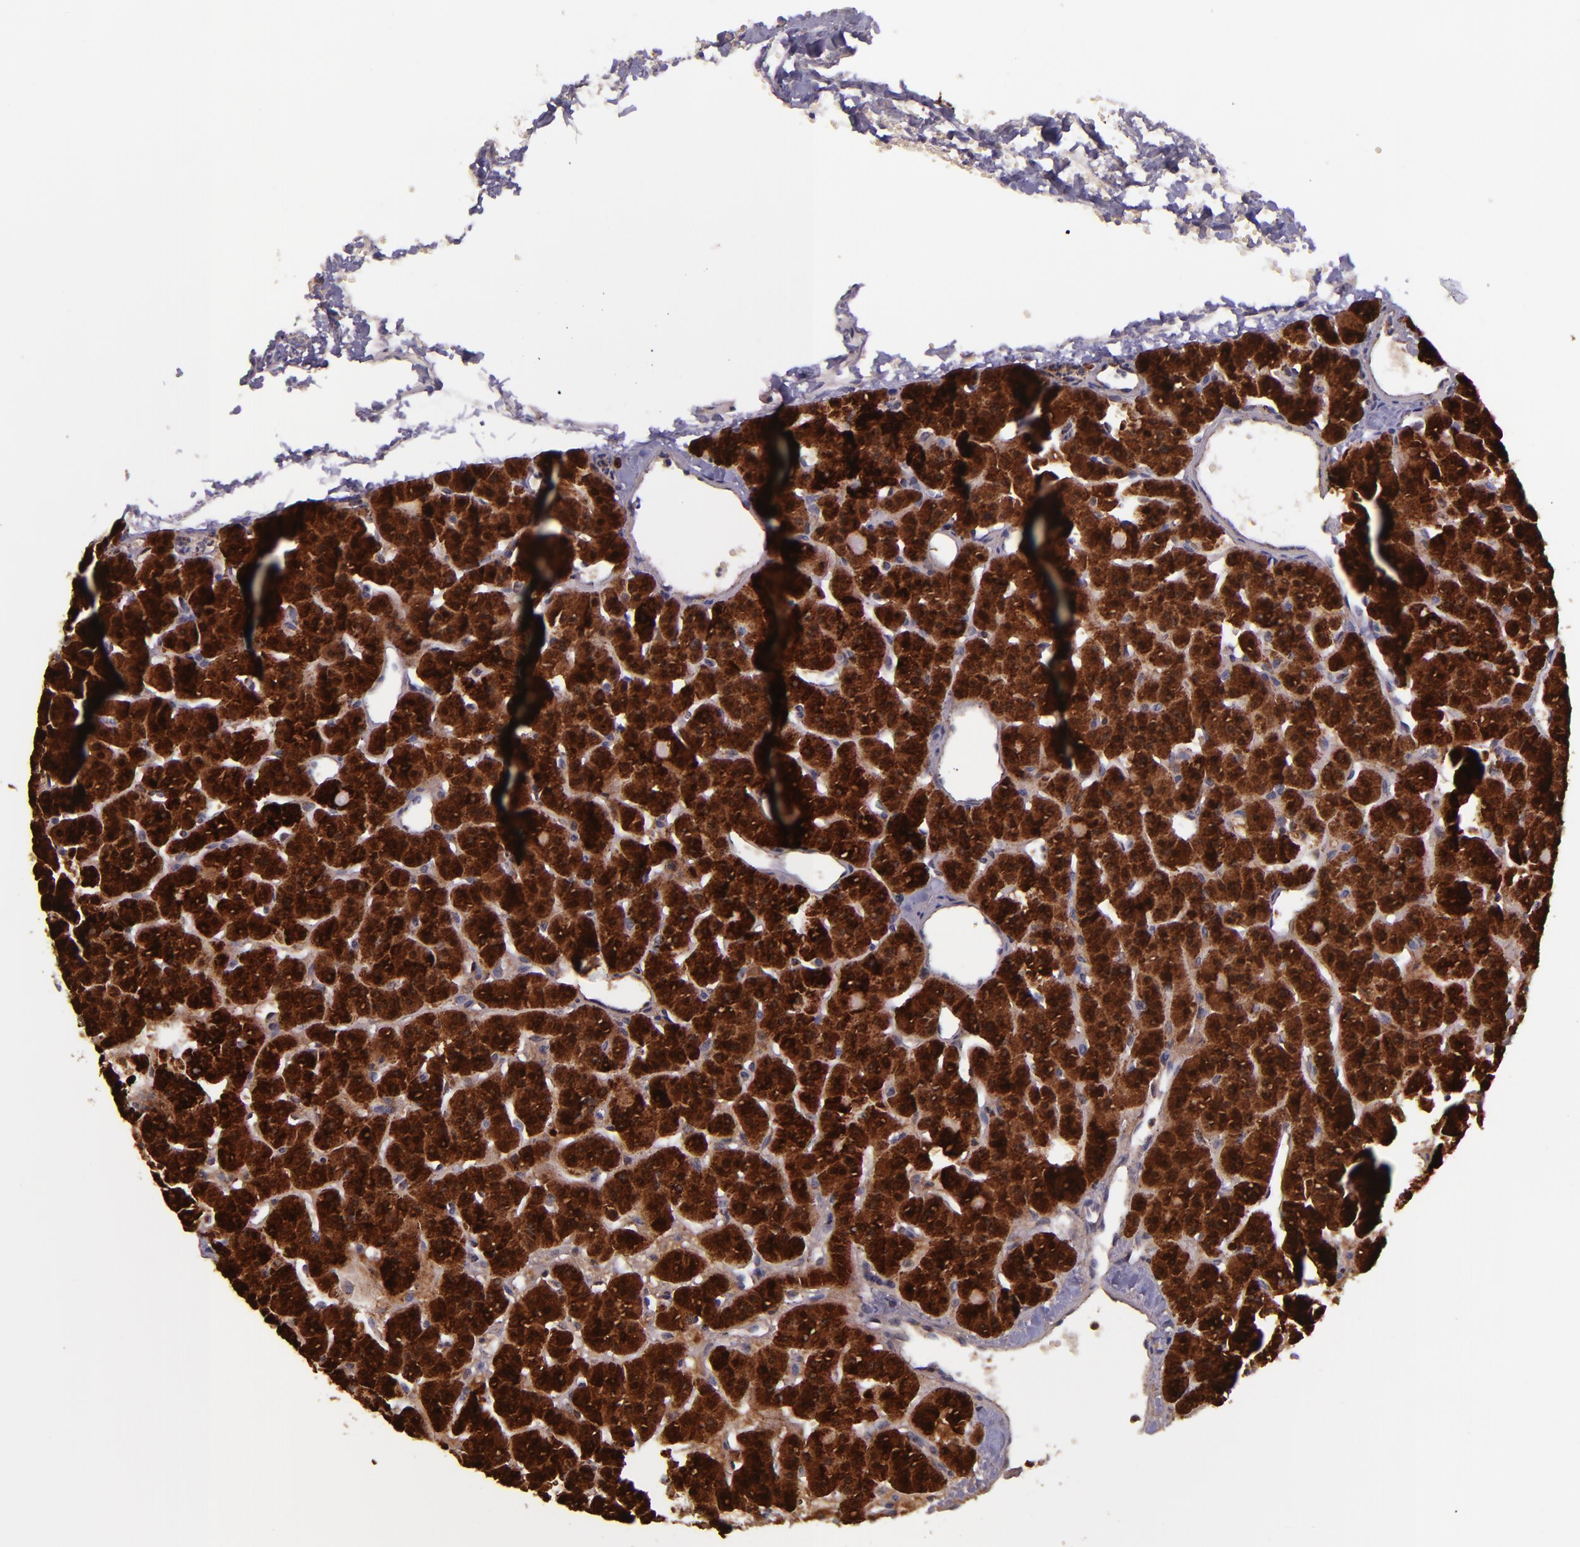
{"staining": {"intensity": "strong", "quantity": ">75%", "location": "cytoplasmic/membranous"}, "tissue": "parathyroid gland", "cell_type": "Glandular cells", "image_type": "normal", "snomed": [{"axis": "morphology", "description": "Normal tissue, NOS"}, {"axis": "topography", "description": "Parathyroid gland"}], "caption": "Immunohistochemical staining of normal human parathyroid gland reveals high levels of strong cytoplasmic/membranous staining in approximately >75% of glandular cells.", "gene": "IDH3G", "patient": {"sex": "female", "age": 76}}